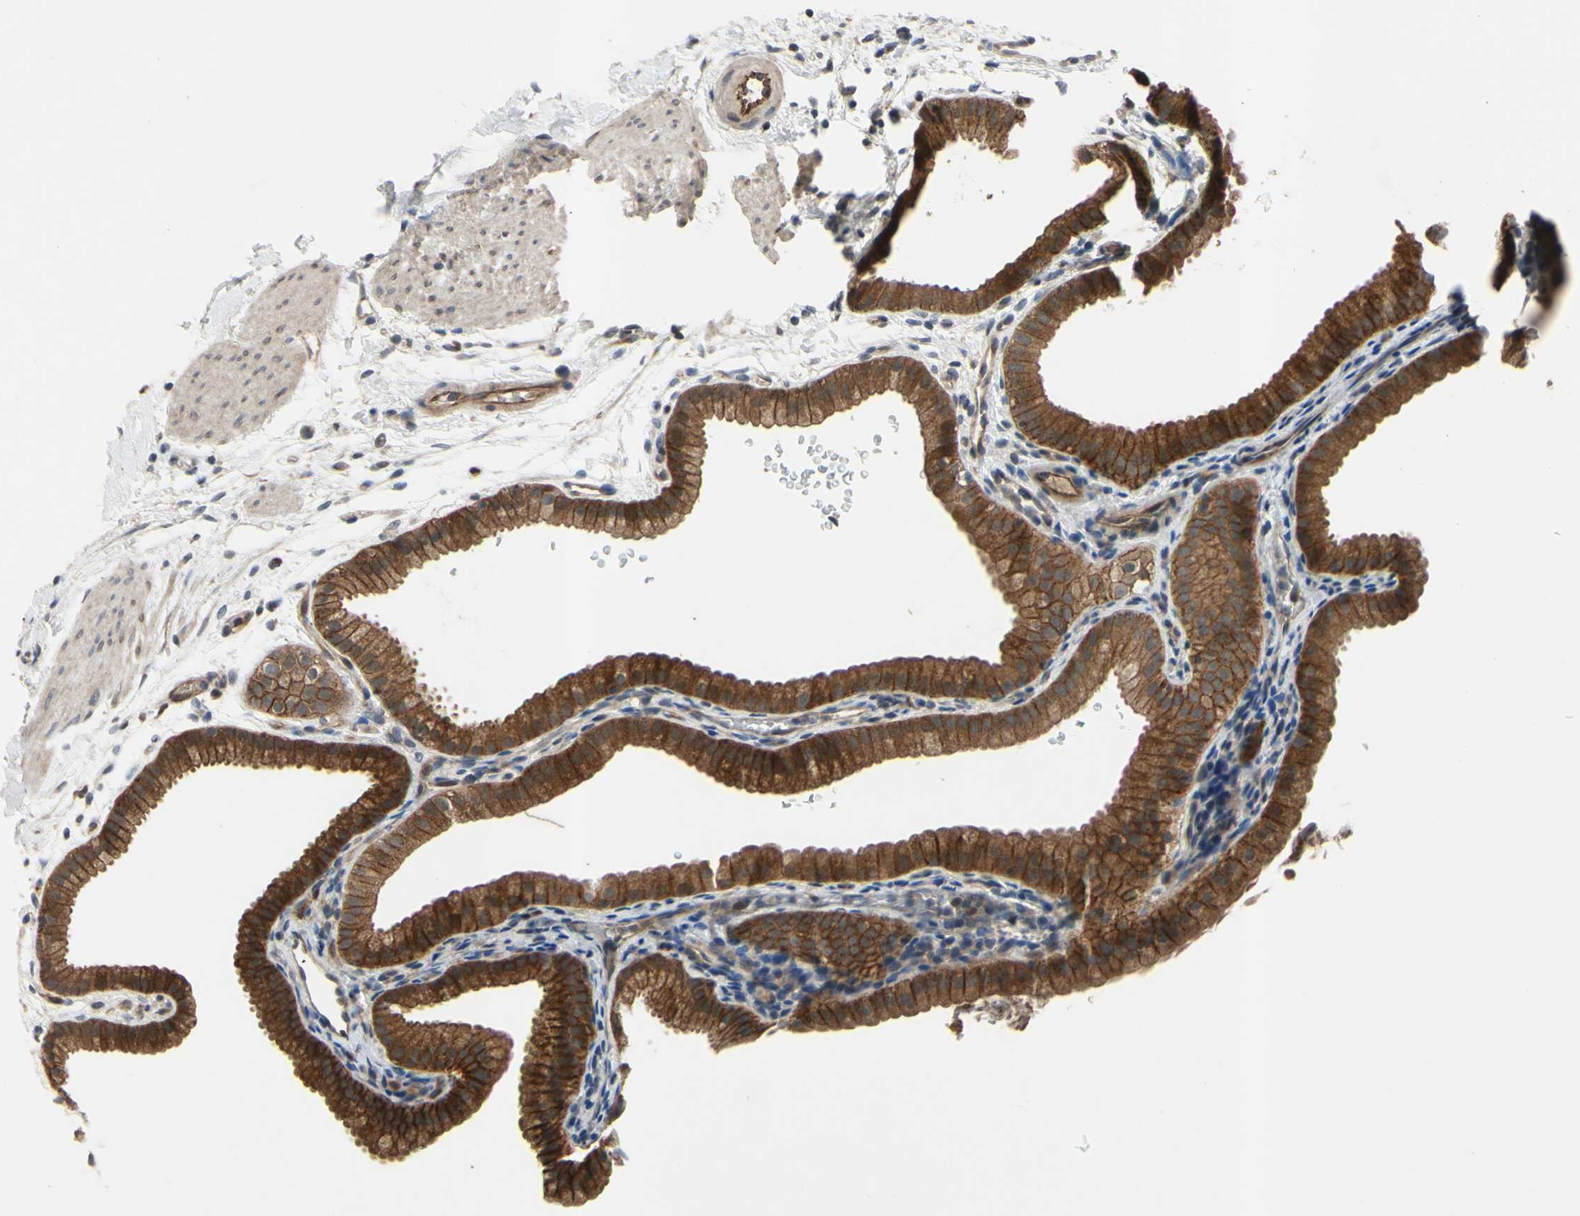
{"staining": {"intensity": "strong", "quantity": ">75%", "location": "cytoplasmic/membranous"}, "tissue": "gallbladder", "cell_type": "Glandular cells", "image_type": "normal", "snomed": [{"axis": "morphology", "description": "Normal tissue, NOS"}, {"axis": "topography", "description": "Gallbladder"}], "caption": "The immunohistochemical stain shows strong cytoplasmic/membranous positivity in glandular cells of benign gallbladder. Nuclei are stained in blue.", "gene": "XIAP", "patient": {"sex": "female", "age": 64}}